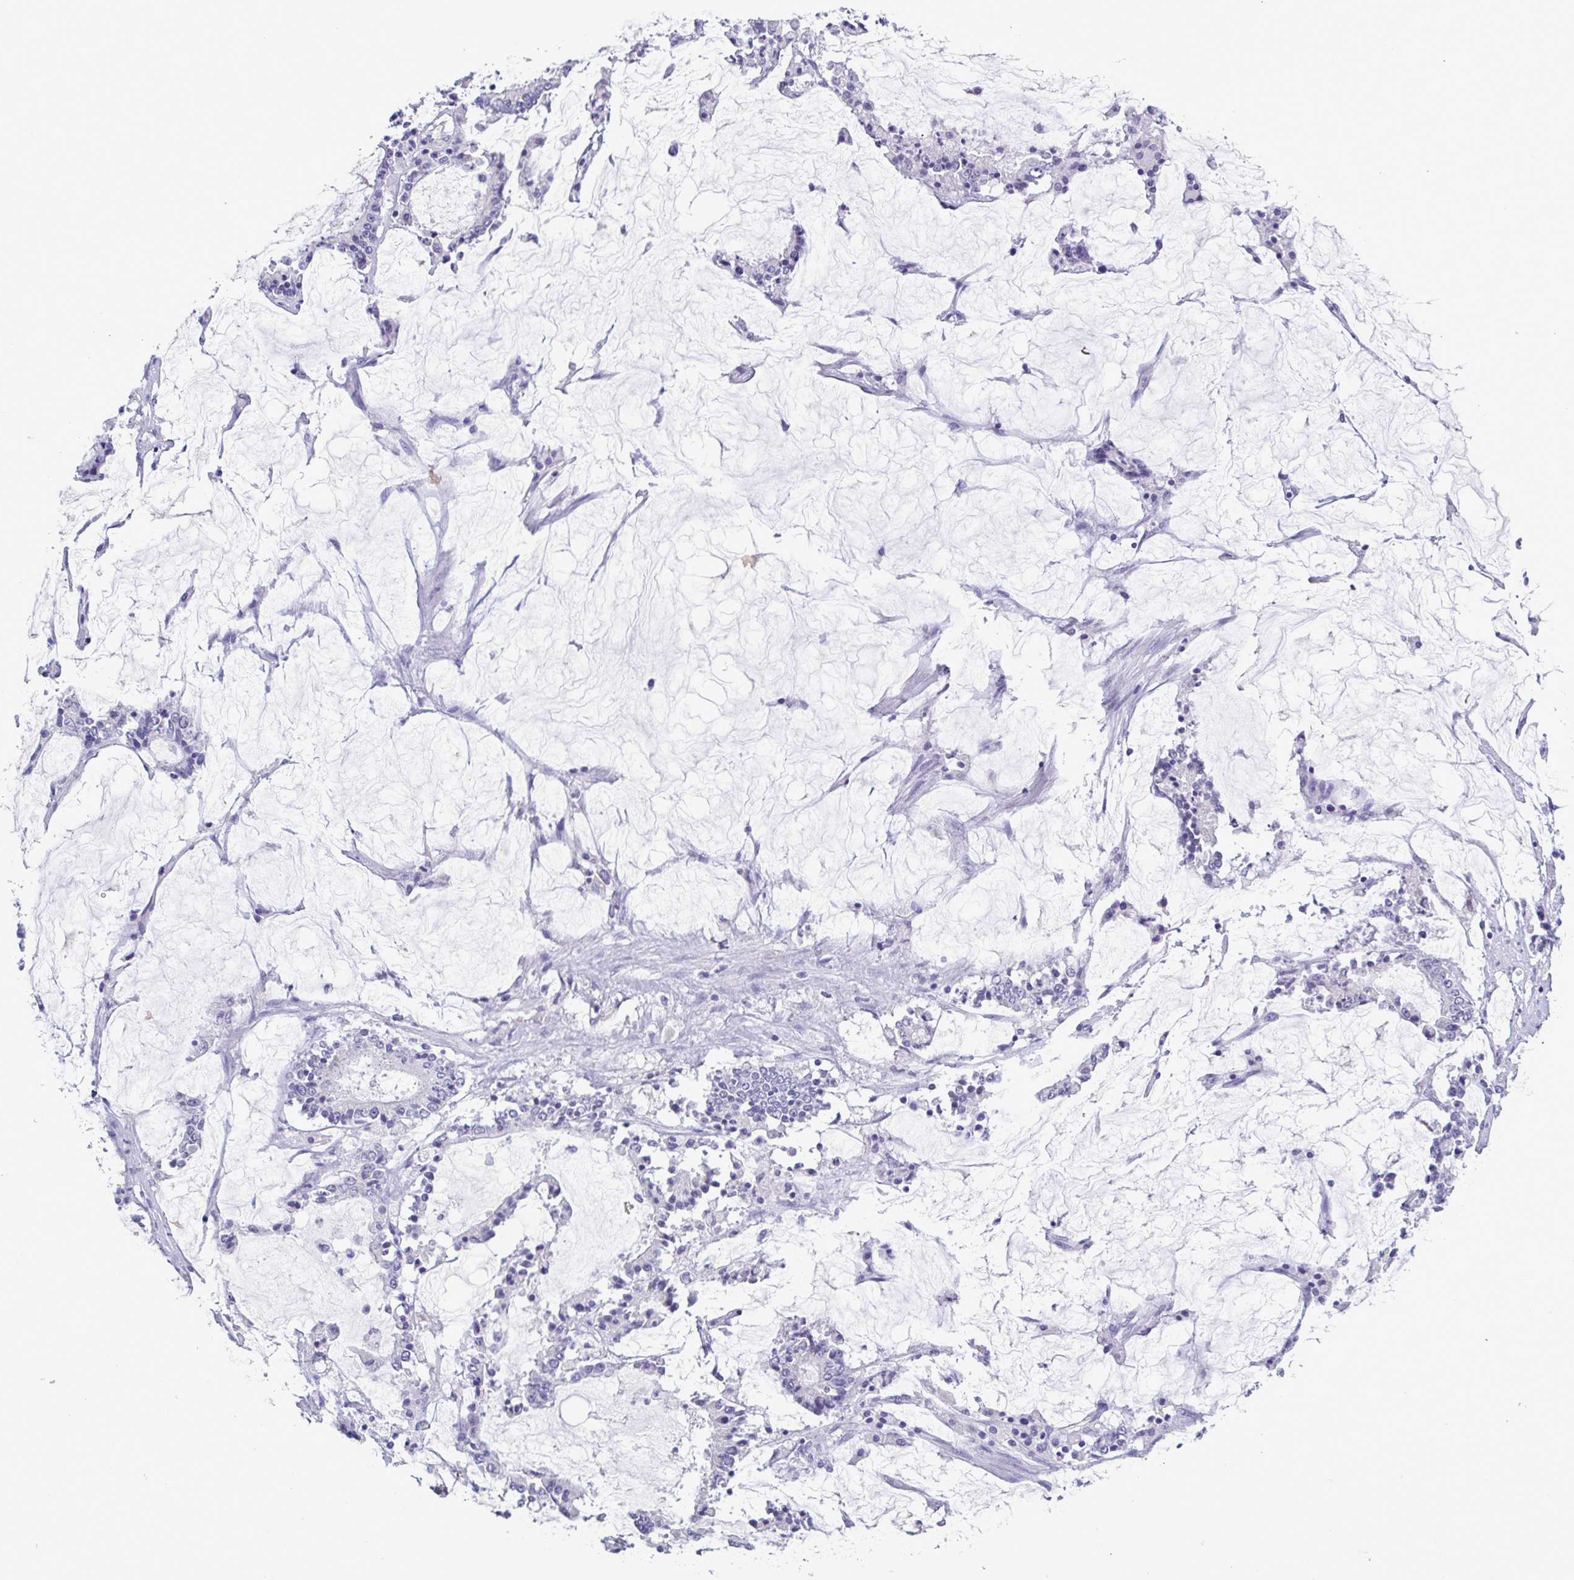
{"staining": {"intensity": "negative", "quantity": "none", "location": "none"}, "tissue": "stomach cancer", "cell_type": "Tumor cells", "image_type": "cancer", "snomed": [{"axis": "morphology", "description": "Adenocarcinoma, NOS"}, {"axis": "topography", "description": "Stomach, upper"}], "caption": "Tumor cells are negative for brown protein staining in stomach cancer (adenocarcinoma).", "gene": "INAFM1", "patient": {"sex": "male", "age": 68}}